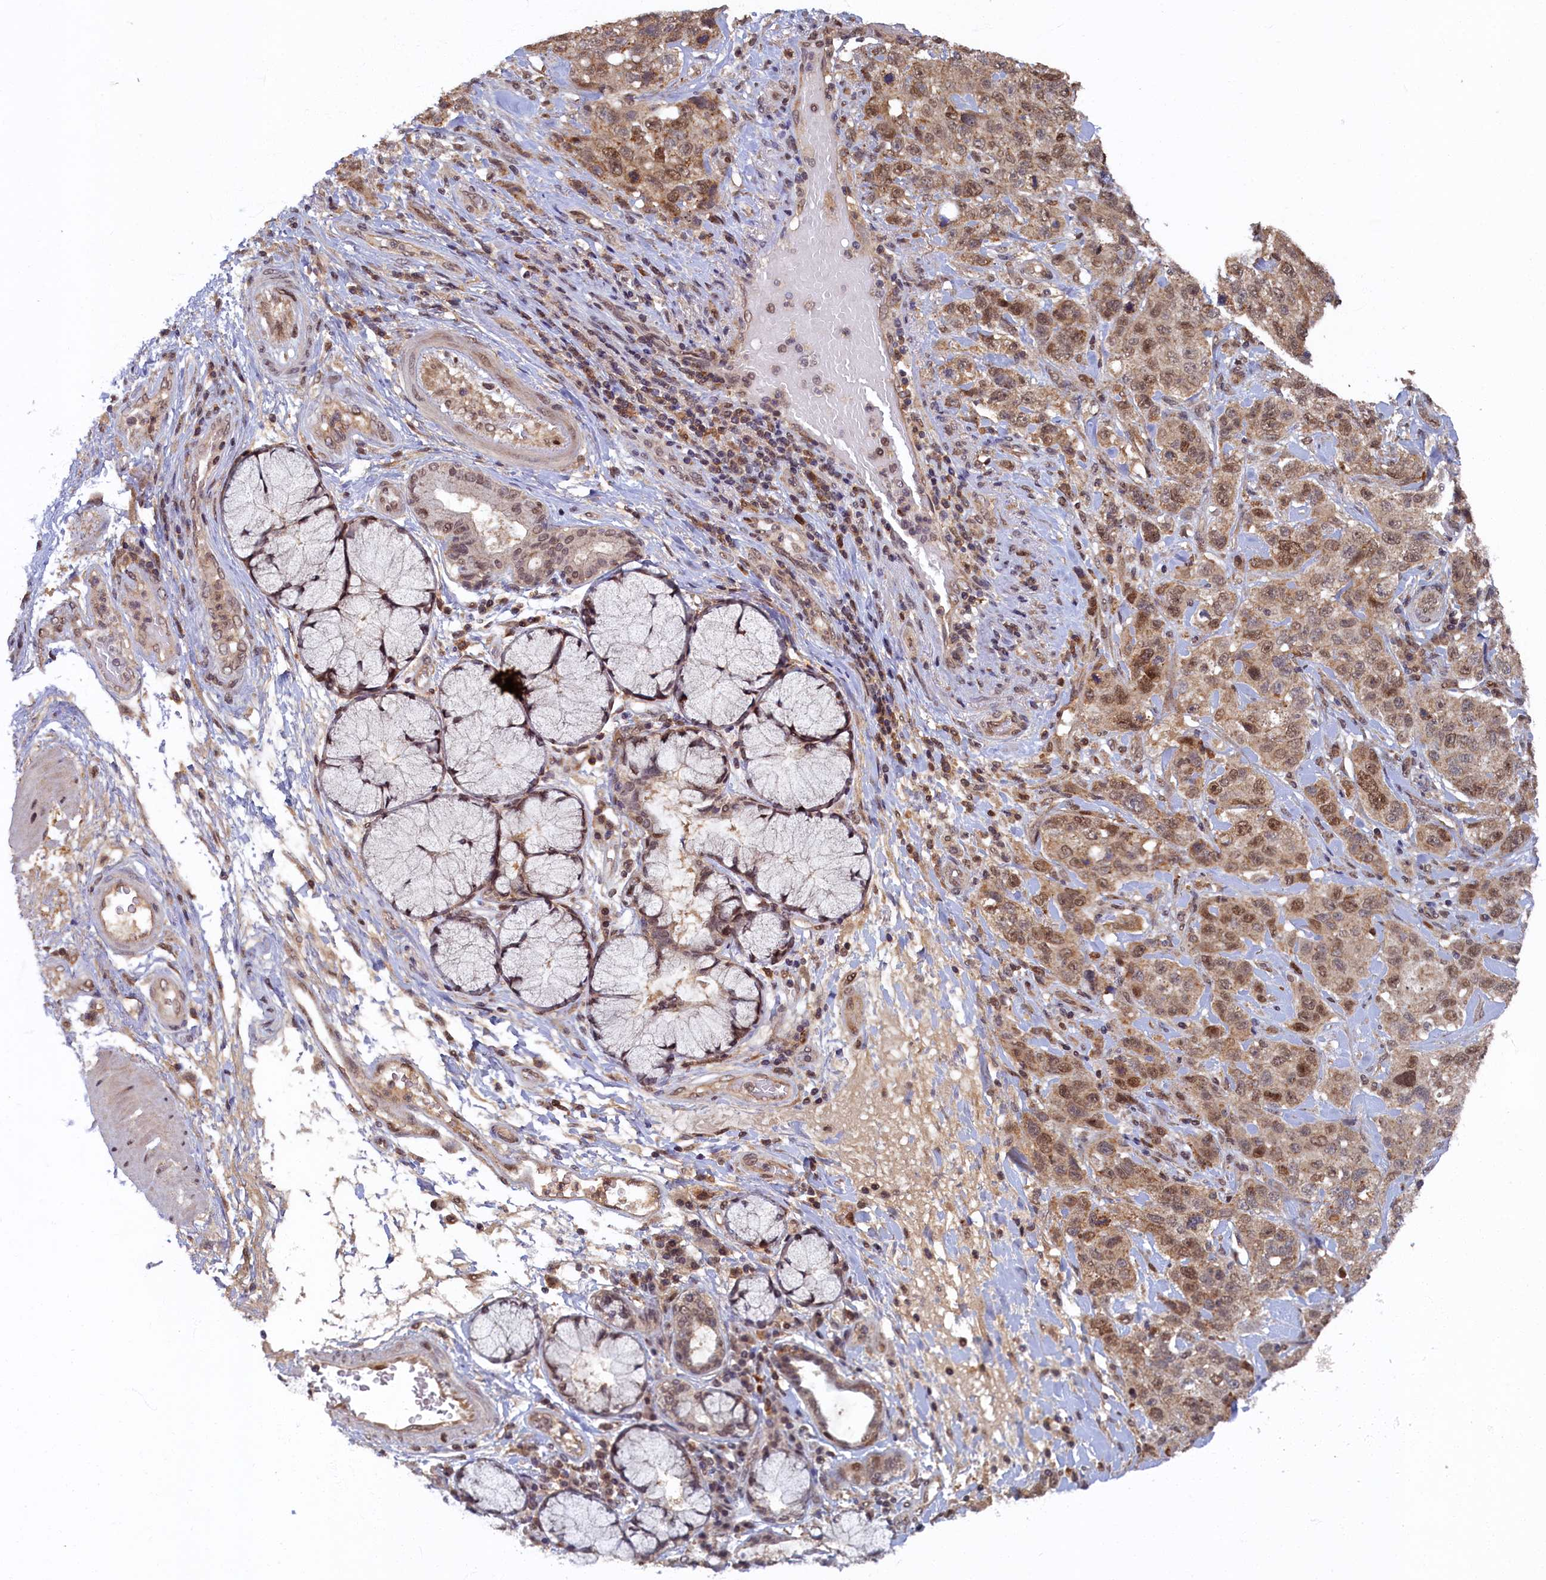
{"staining": {"intensity": "moderate", "quantity": ">75%", "location": "cytoplasmic/membranous,nuclear"}, "tissue": "stomach cancer", "cell_type": "Tumor cells", "image_type": "cancer", "snomed": [{"axis": "morphology", "description": "Adenocarcinoma, NOS"}, {"axis": "topography", "description": "Stomach"}], "caption": "Stomach cancer (adenocarcinoma) stained with IHC demonstrates moderate cytoplasmic/membranous and nuclear positivity in approximately >75% of tumor cells.", "gene": "BRCA1", "patient": {"sex": "male", "age": 48}}